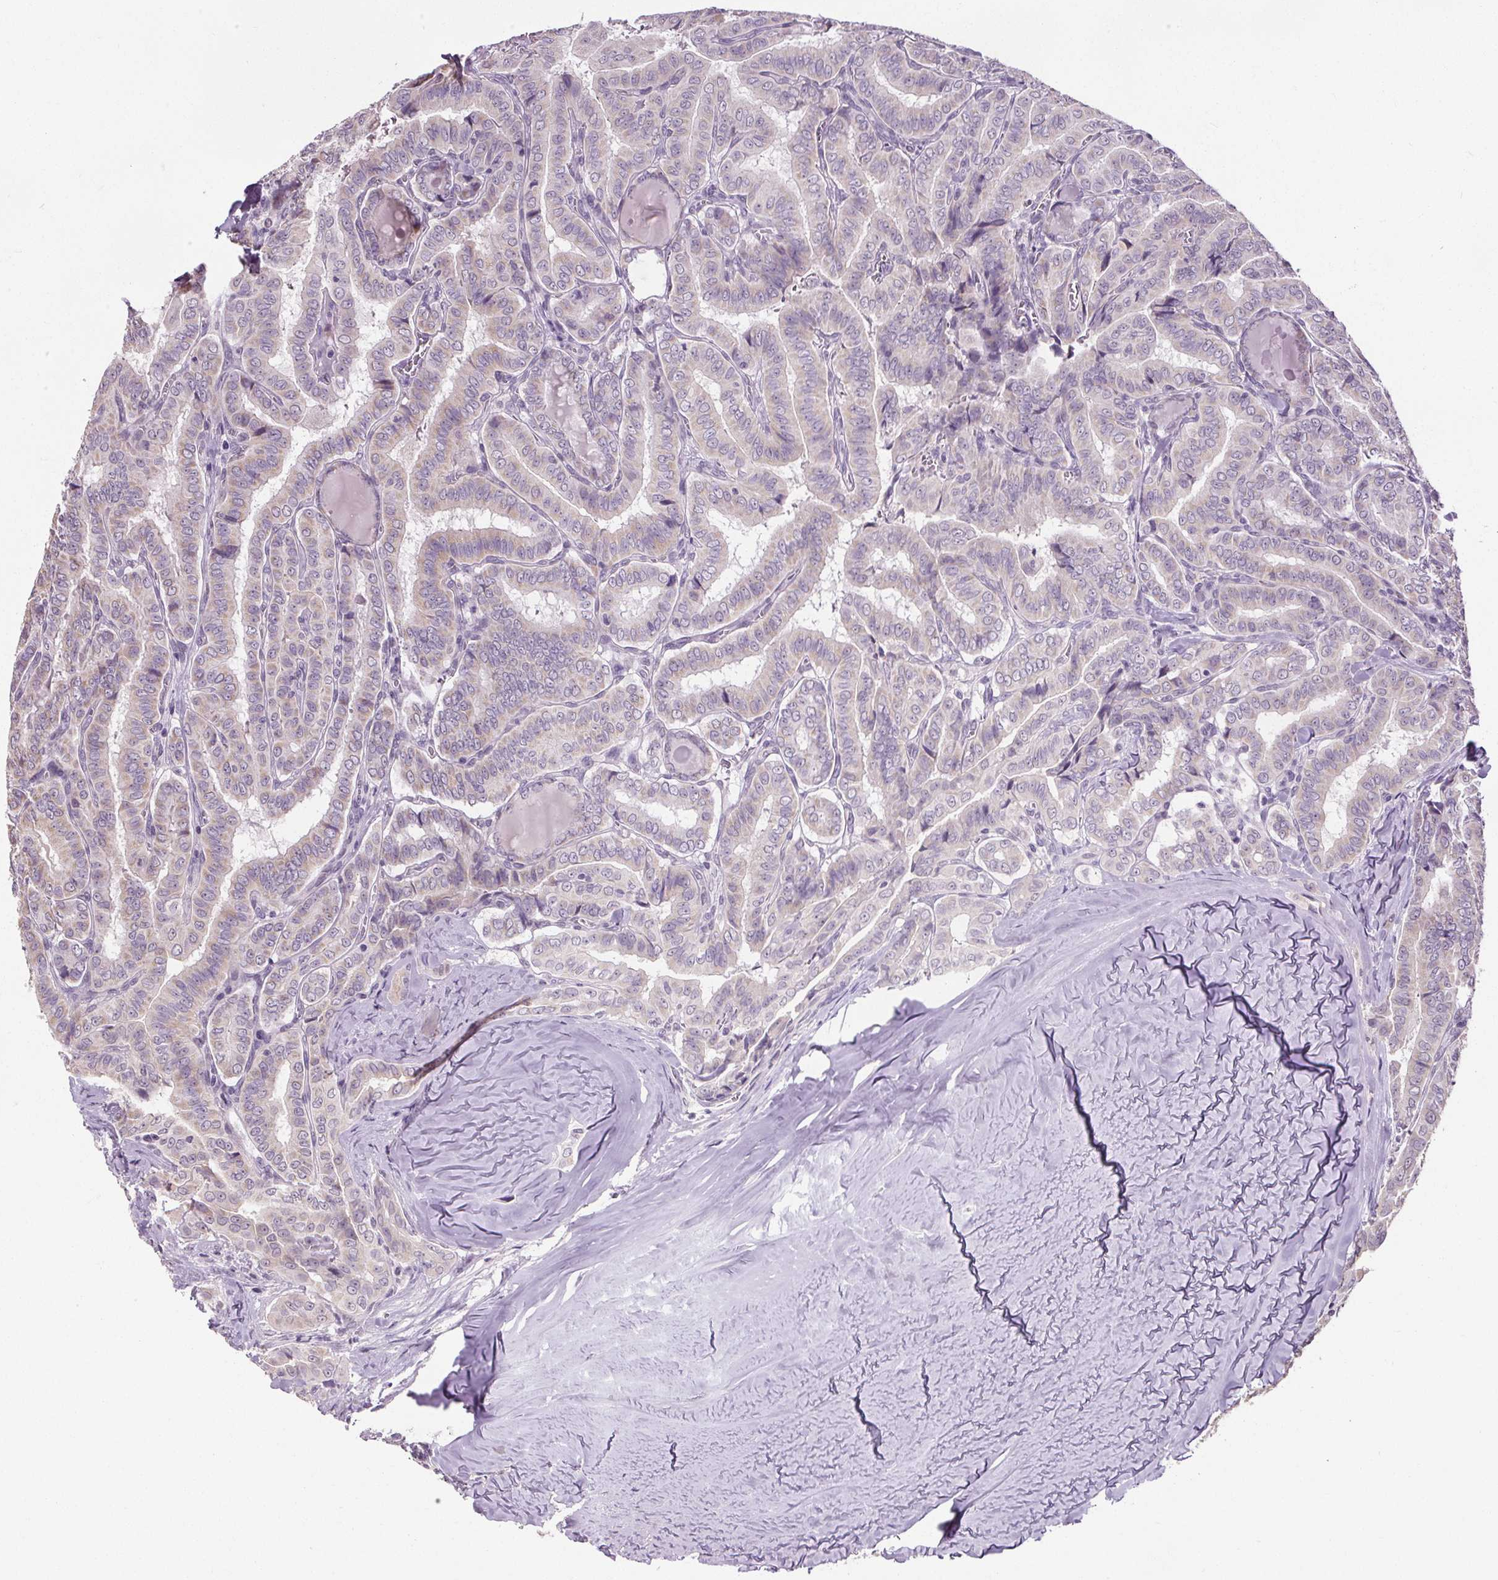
{"staining": {"intensity": "weak", "quantity": "<25%", "location": "cytoplasmic/membranous"}, "tissue": "thyroid cancer", "cell_type": "Tumor cells", "image_type": "cancer", "snomed": [{"axis": "morphology", "description": "Papillary adenocarcinoma, NOS"}, {"axis": "morphology", "description": "Papillary adenoma metastatic"}, {"axis": "topography", "description": "Thyroid gland"}], "caption": "High magnification brightfield microscopy of thyroid papillary adenocarcinoma stained with DAB (3,3'-diaminobenzidine) (brown) and counterstained with hematoxylin (blue): tumor cells show no significant staining.", "gene": "SLC2A9", "patient": {"sex": "female", "age": 50}}